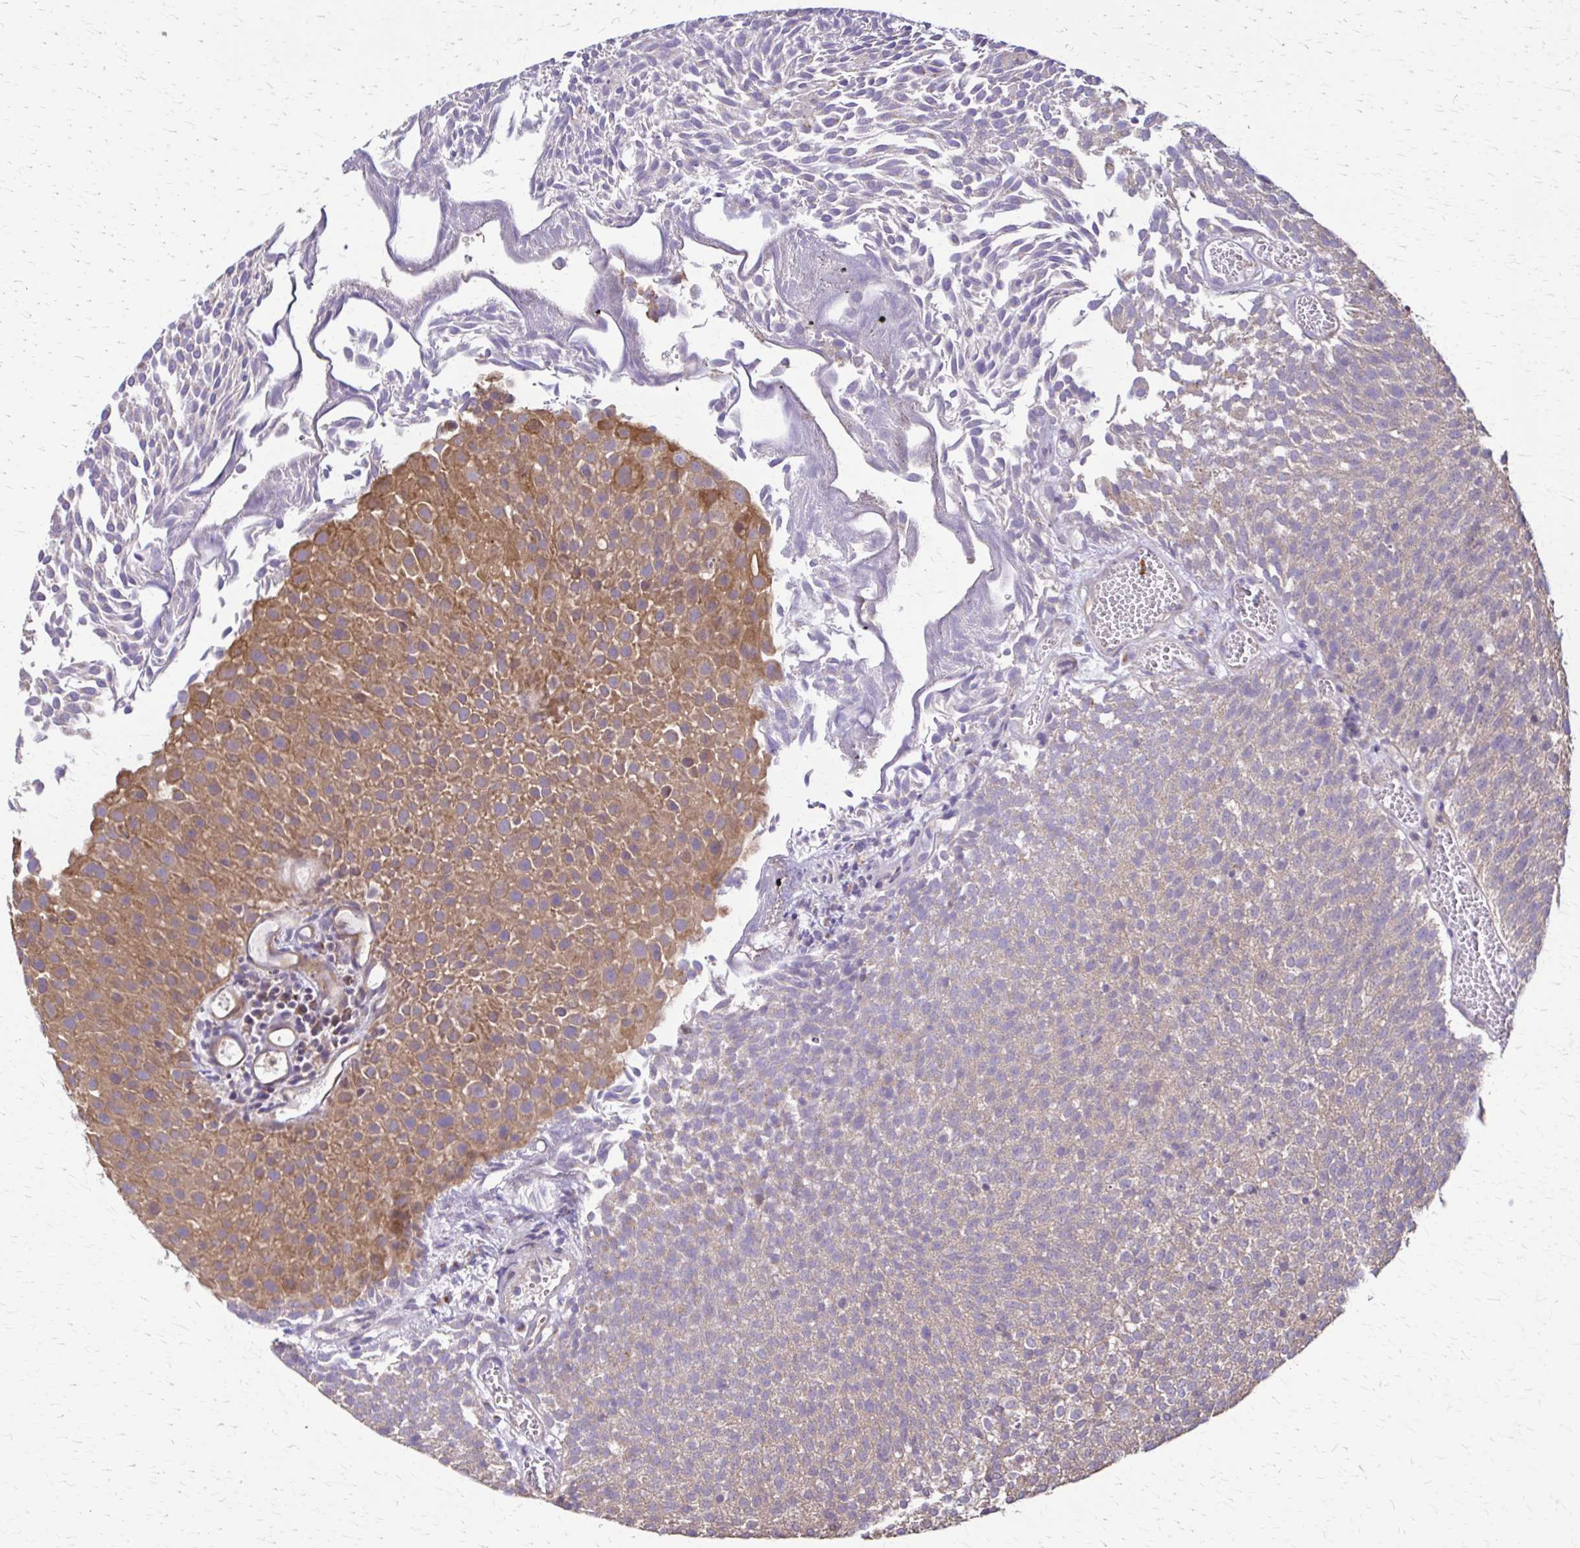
{"staining": {"intensity": "moderate", "quantity": "25%-75%", "location": "cytoplasmic/membranous"}, "tissue": "urothelial cancer", "cell_type": "Tumor cells", "image_type": "cancer", "snomed": [{"axis": "morphology", "description": "Urothelial carcinoma, Low grade"}, {"axis": "topography", "description": "Urinary bladder"}], "caption": "Immunohistochemical staining of urothelial carcinoma (low-grade) exhibits medium levels of moderate cytoplasmic/membranous positivity in approximately 25%-75% of tumor cells.", "gene": "DSP", "patient": {"sex": "female", "age": 79}}